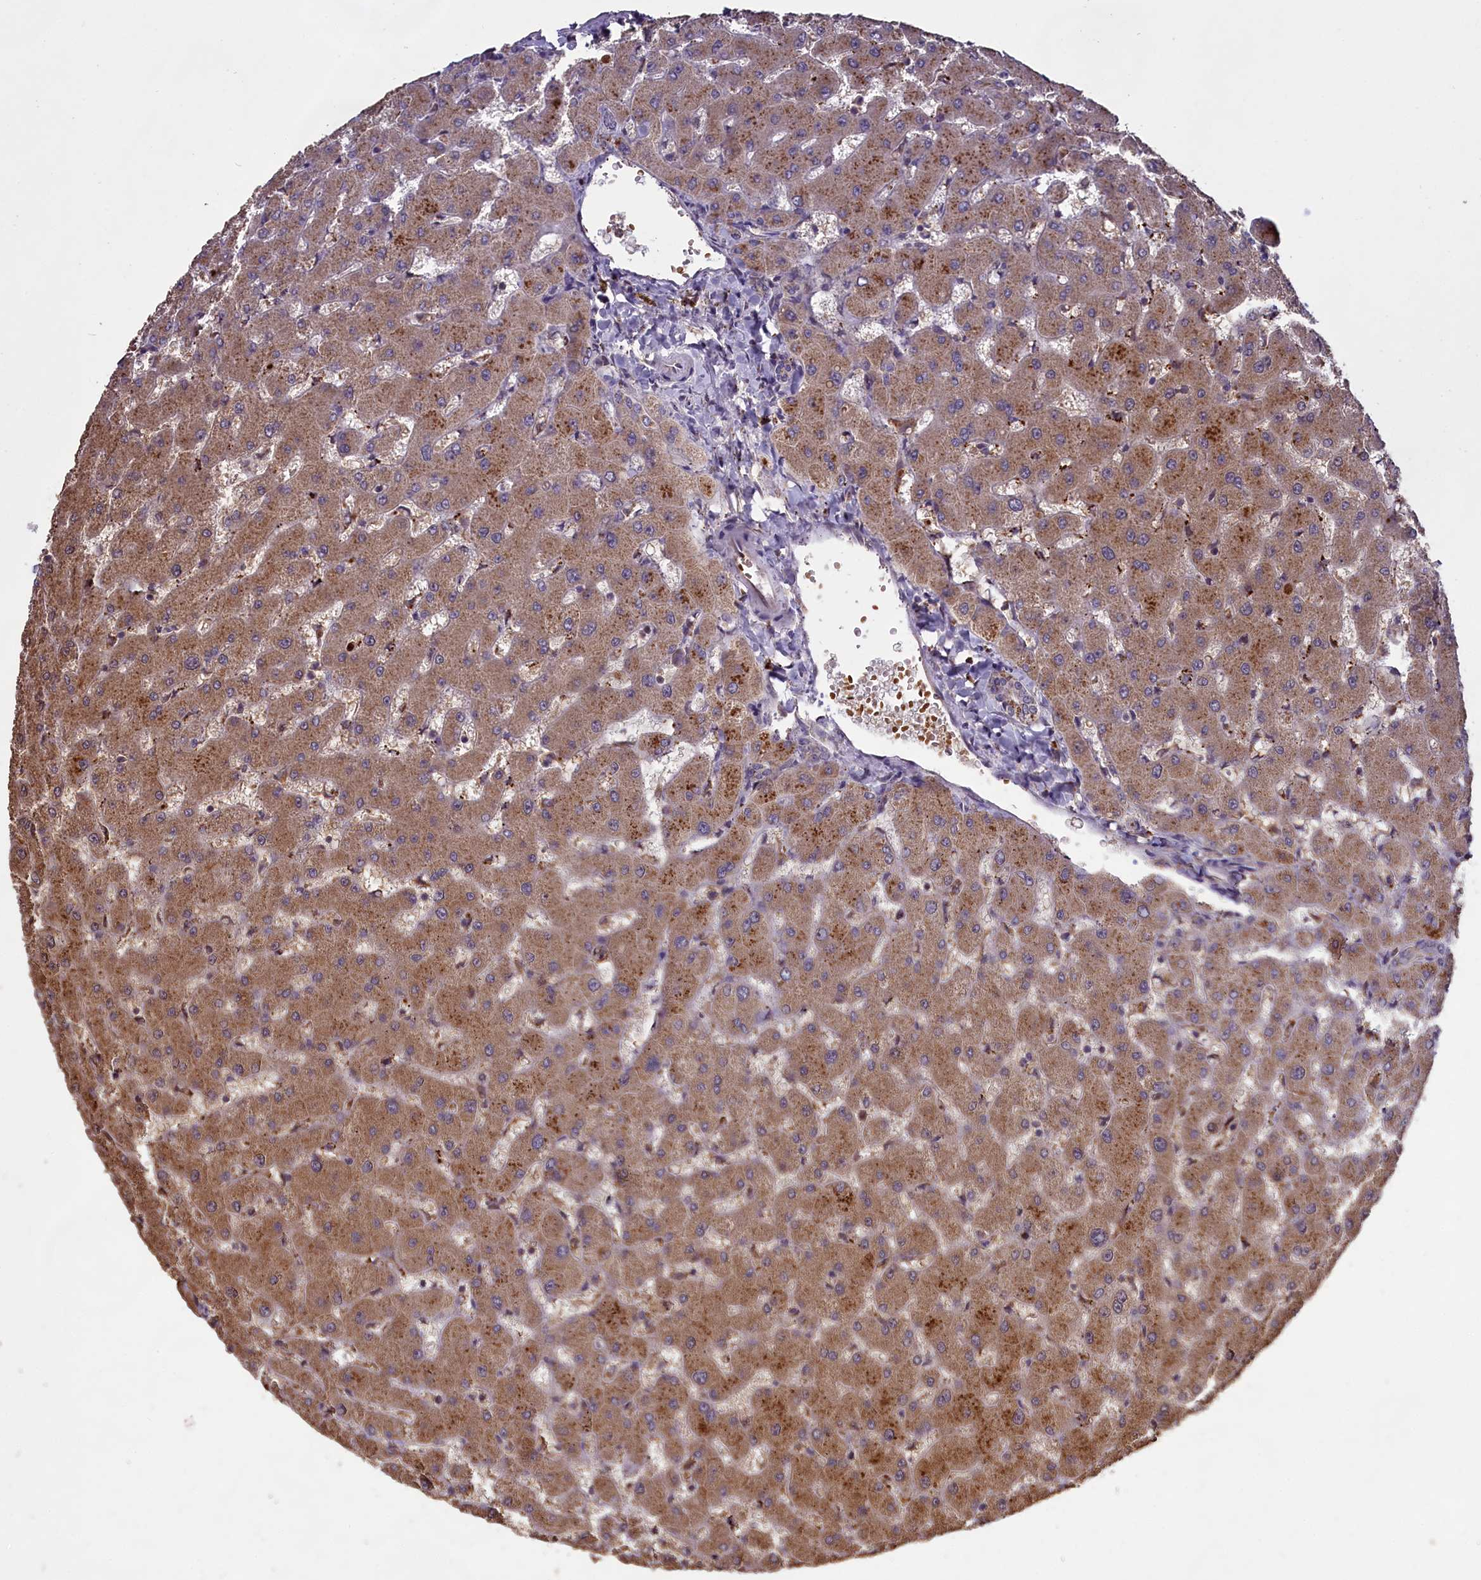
{"staining": {"intensity": "negative", "quantity": "none", "location": "none"}, "tissue": "liver", "cell_type": "Cholangiocytes", "image_type": "normal", "snomed": [{"axis": "morphology", "description": "Normal tissue, NOS"}, {"axis": "topography", "description": "Liver"}], "caption": "Human liver stained for a protein using IHC reveals no expression in cholangiocytes.", "gene": "CLRN2", "patient": {"sex": "female", "age": 63}}